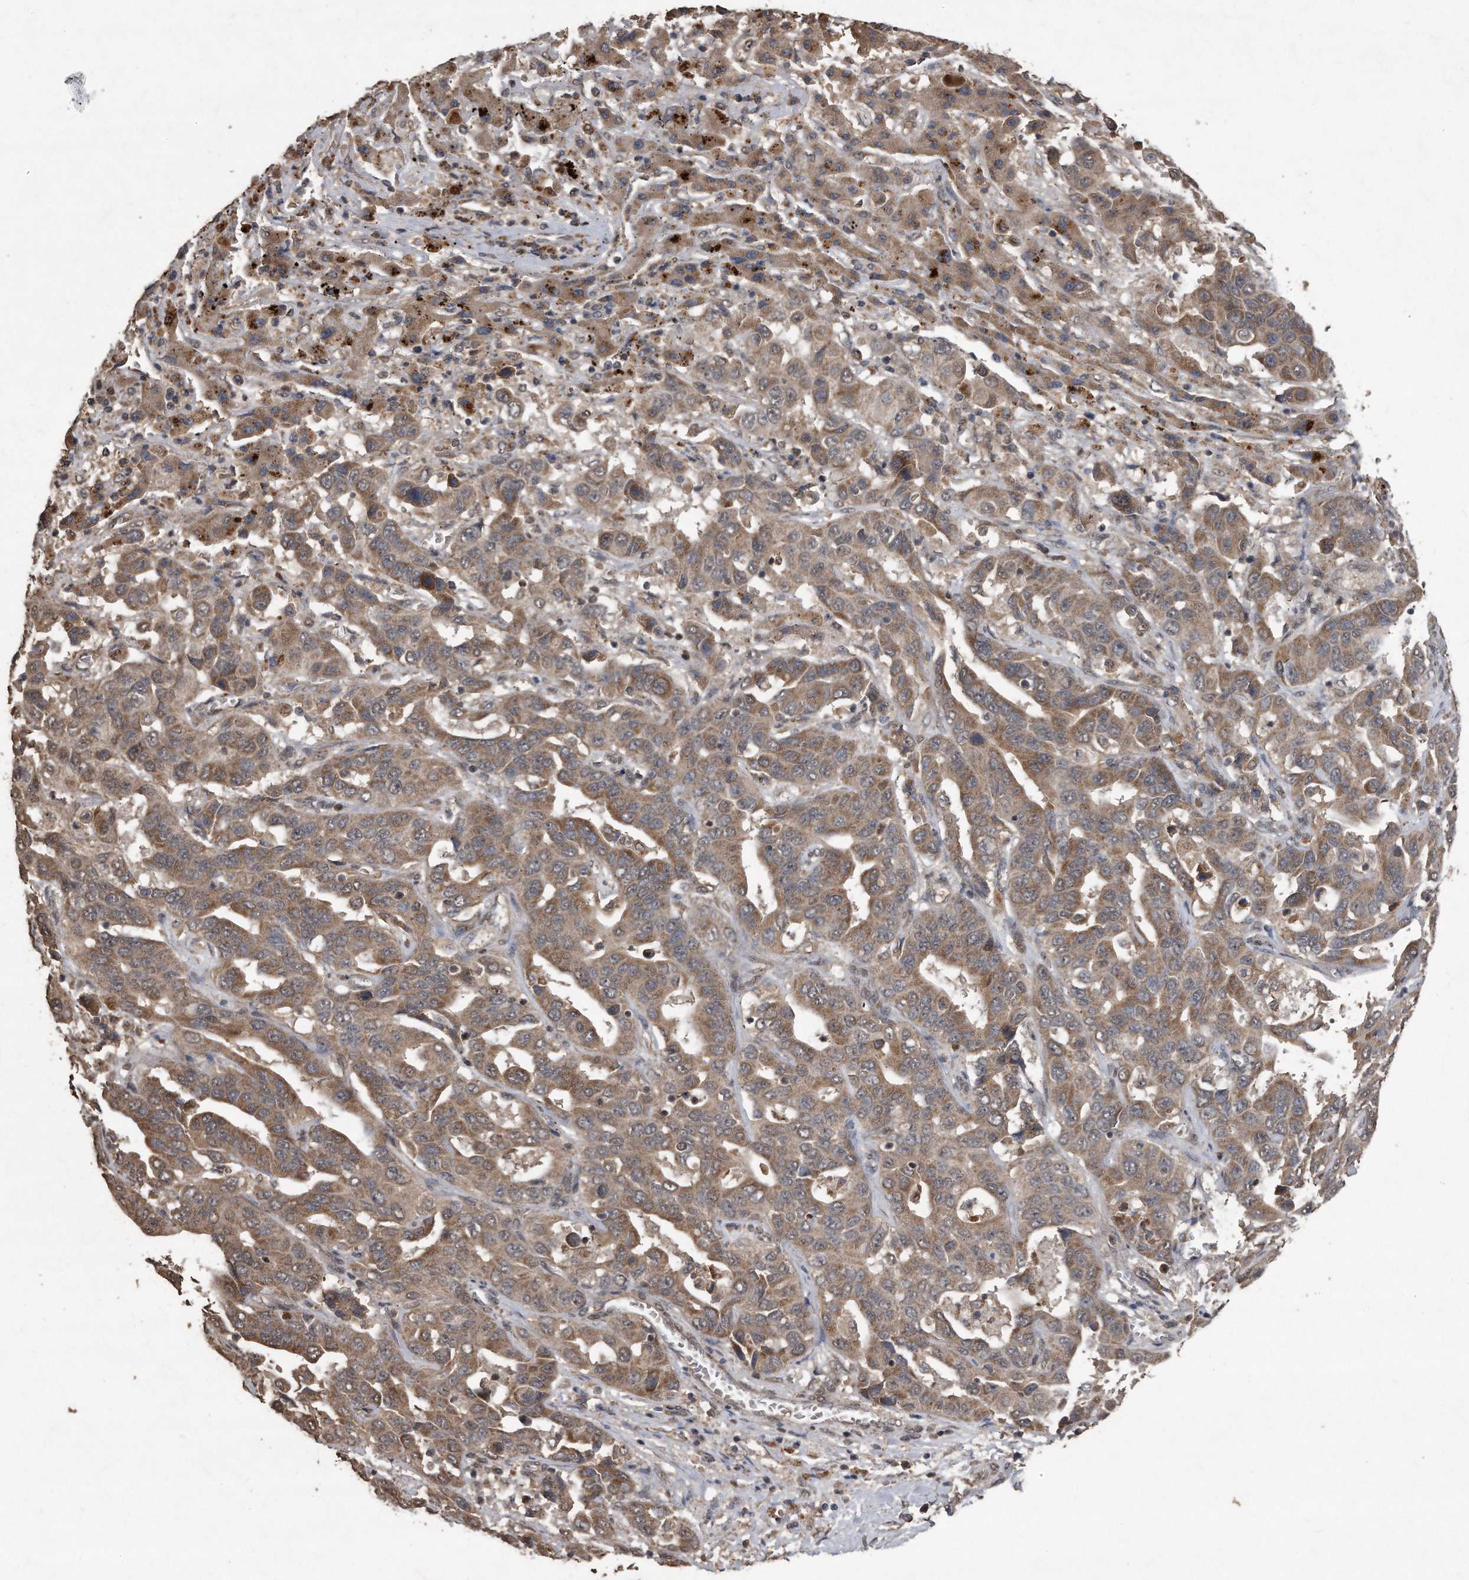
{"staining": {"intensity": "moderate", "quantity": ">75%", "location": "cytoplasmic/membranous"}, "tissue": "liver cancer", "cell_type": "Tumor cells", "image_type": "cancer", "snomed": [{"axis": "morphology", "description": "Cholangiocarcinoma"}, {"axis": "topography", "description": "Liver"}], "caption": "This image demonstrates liver cancer stained with immunohistochemistry (IHC) to label a protein in brown. The cytoplasmic/membranous of tumor cells show moderate positivity for the protein. Nuclei are counter-stained blue.", "gene": "CRYZL1", "patient": {"sex": "female", "age": 52}}